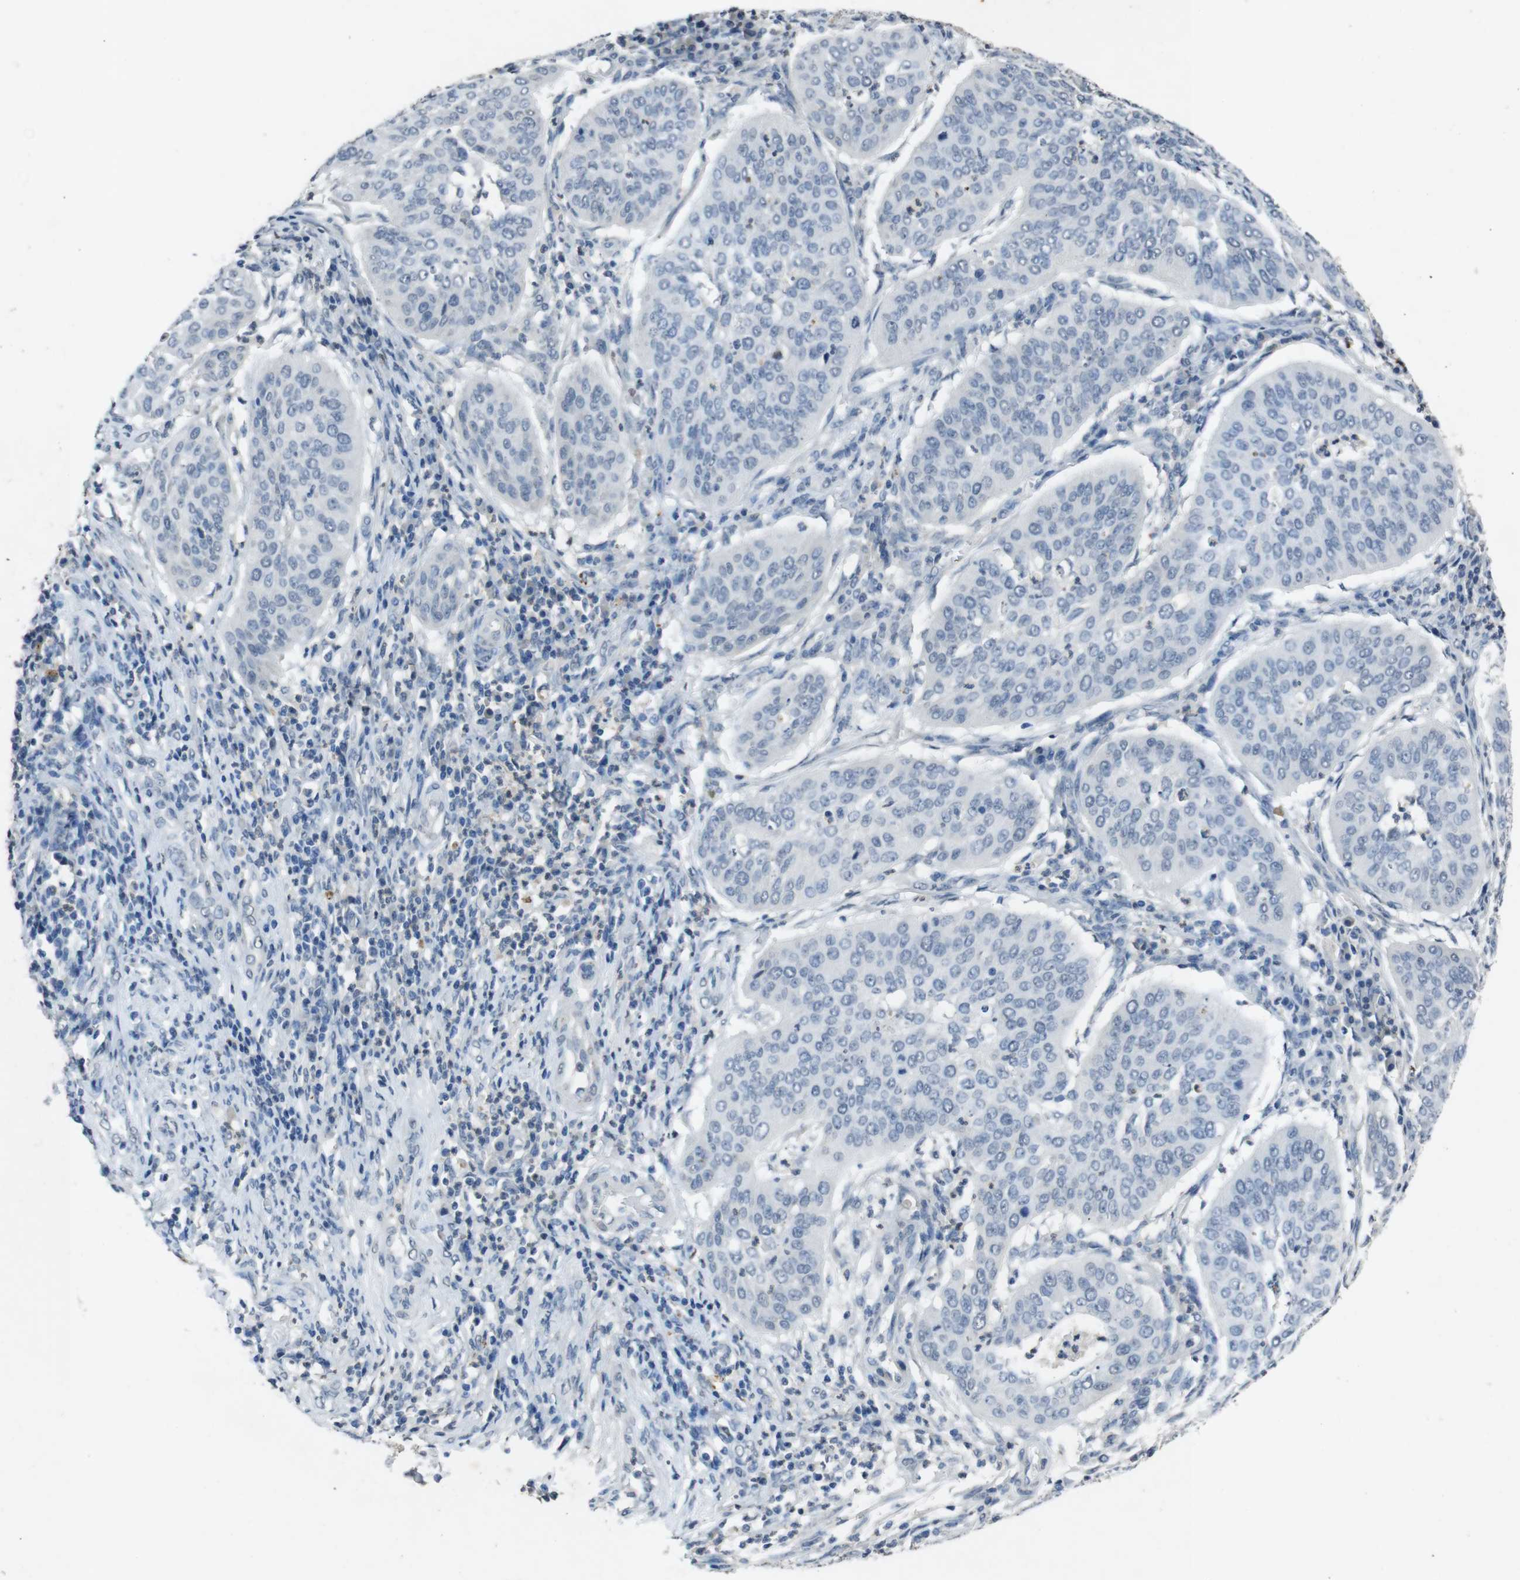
{"staining": {"intensity": "negative", "quantity": "none", "location": "none"}, "tissue": "cervical cancer", "cell_type": "Tumor cells", "image_type": "cancer", "snomed": [{"axis": "morphology", "description": "Normal tissue, NOS"}, {"axis": "morphology", "description": "Squamous cell carcinoma, NOS"}, {"axis": "topography", "description": "Cervix"}], "caption": "Immunohistochemistry (IHC) photomicrograph of neoplastic tissue: human cervical cancer stained with DAB (3,3'-diaminobenzidine) shows no significant protein positivity in tumor cells.", "gene": "STBD1", "patient": {"sex": "female", "age": 39}}